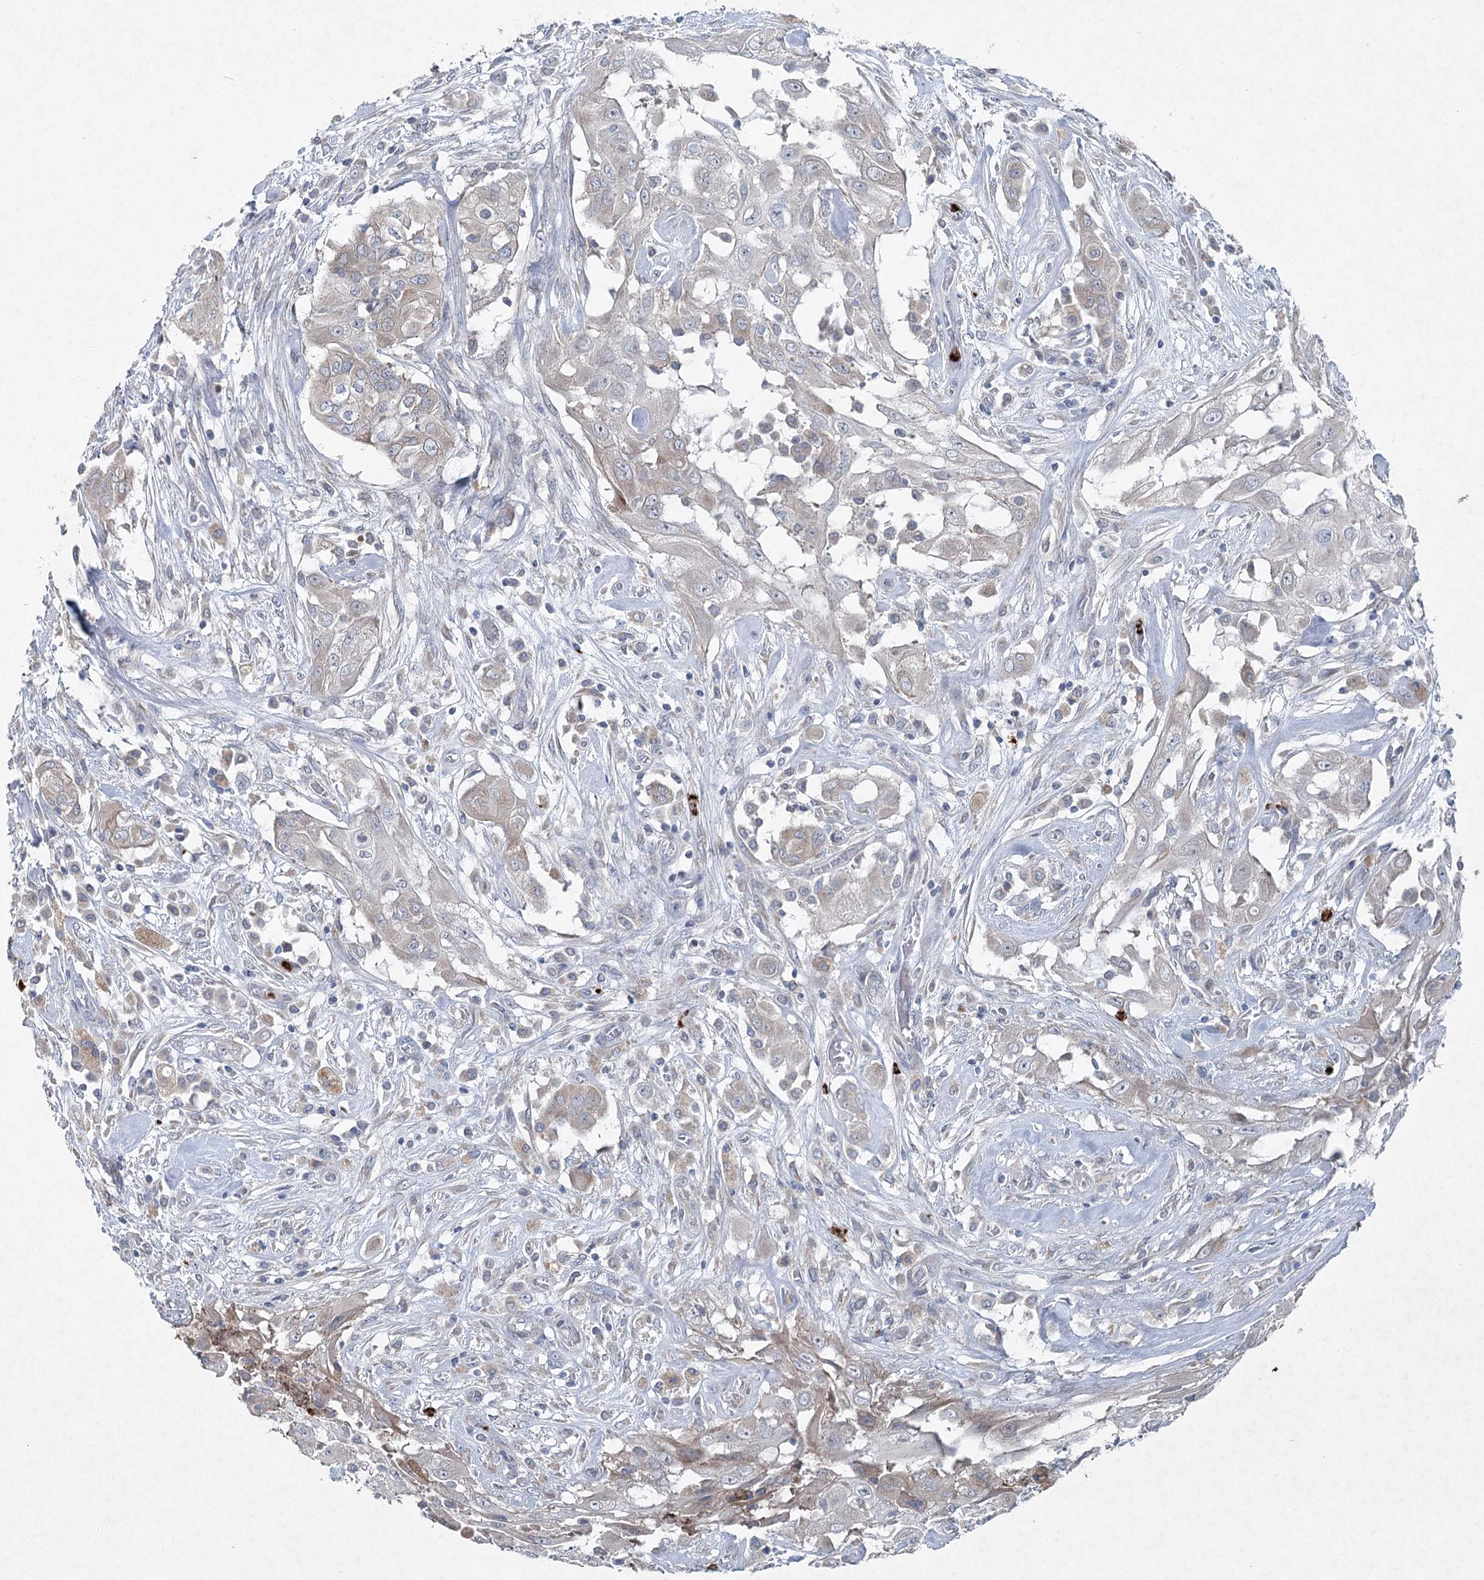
{"staining": {"intensity": "negative", "quantity": "none", "location": "none"}, "tissue": "thyroid cancer", "cell_type": "Tumor cells", "image_type": "cancer", "snomed": [{"axis": "morphology", "description": "Papillary adenocarcinoma, NOS"}, {"axis": "topography", "description": "Thyroid gland"}], "caption": "Photomicrograph shows no protein expression in tumor cells of thyroid papillary adenocarcinoma tissue.", "gene": "PLA2G12A", "patient": {"sex": "female", "age": 59}}